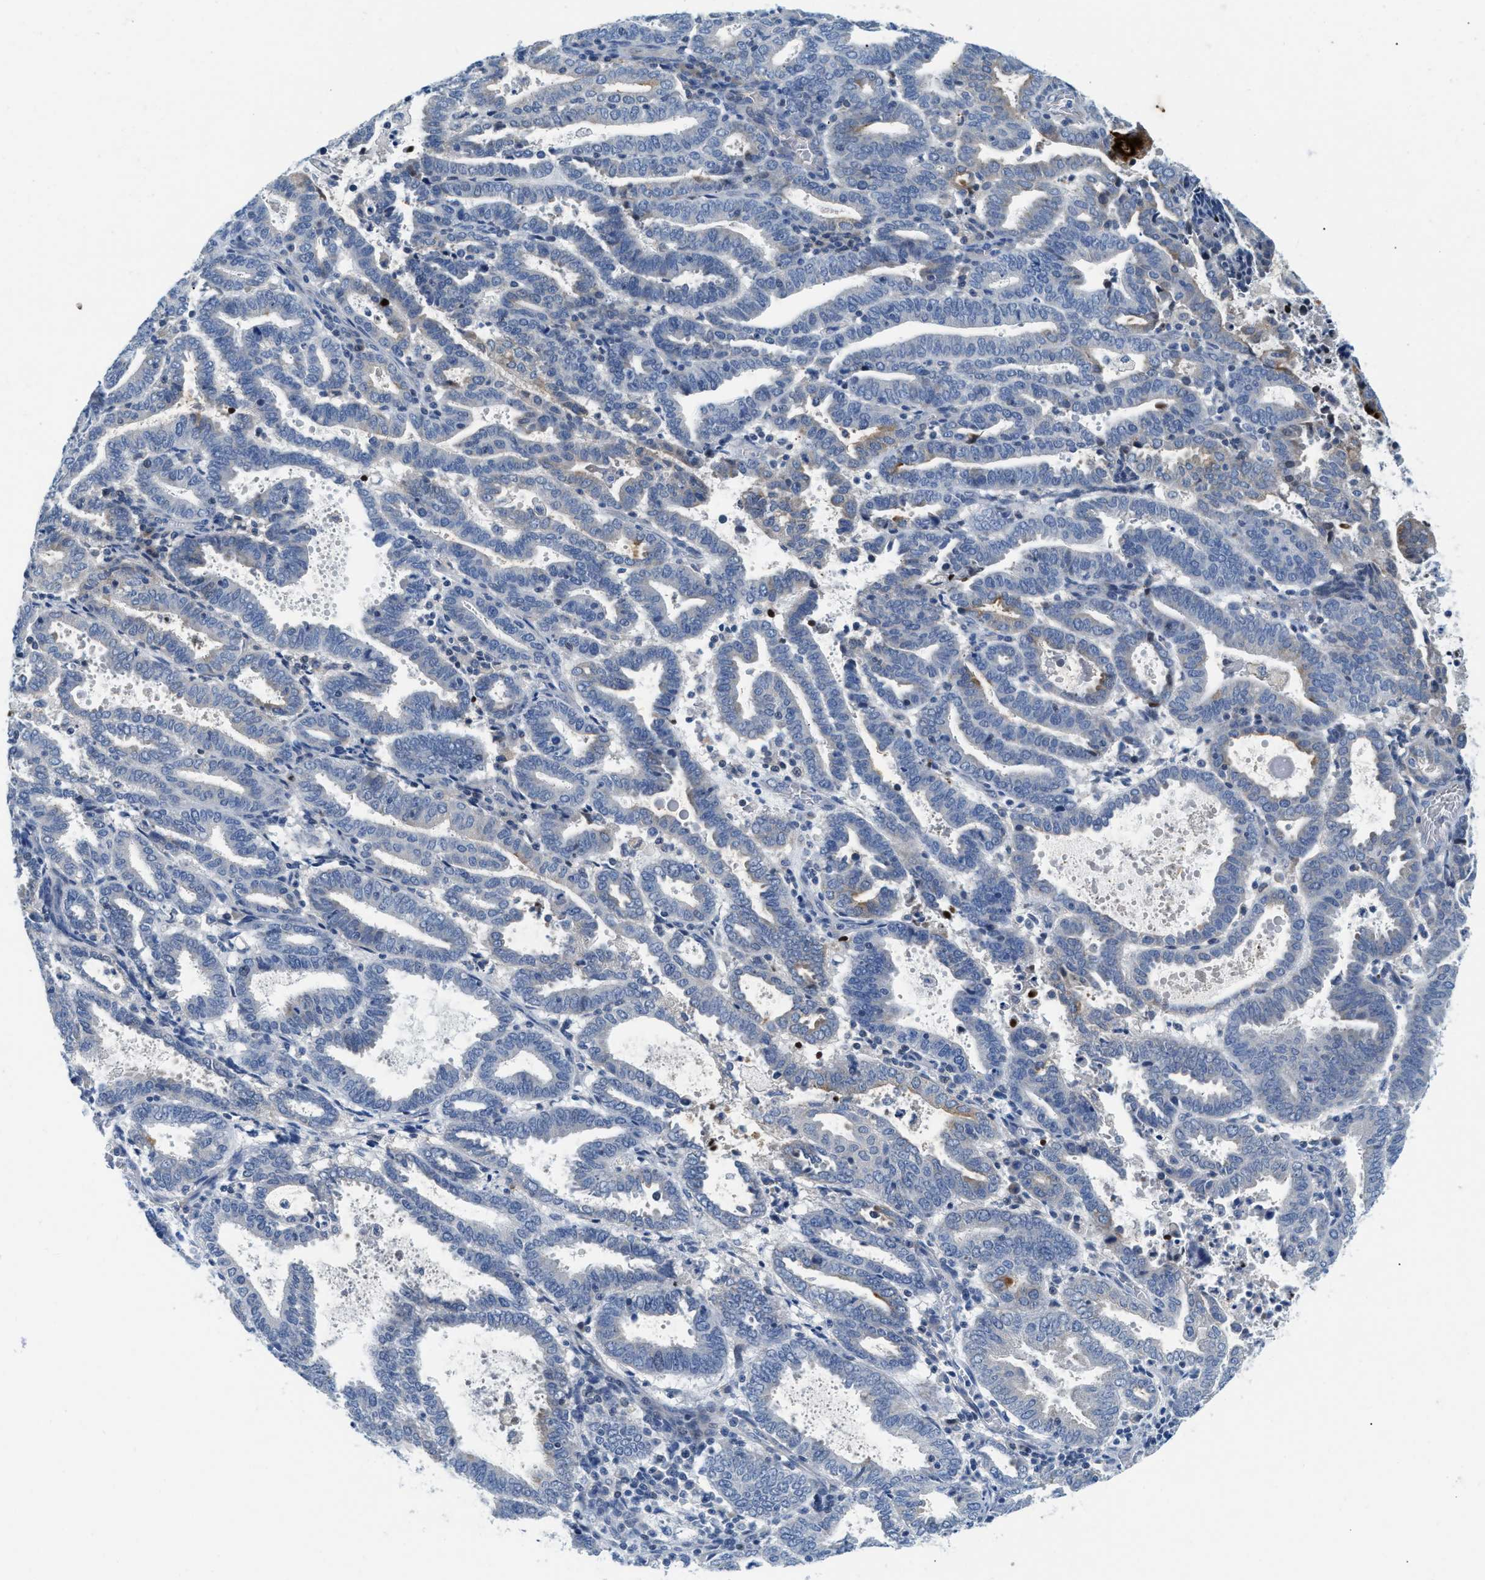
{"staining": {"intensity": "weak", "quantity": "<25%", "location": "cytoplasmic/membranous"}, "tissue": "endometrial cancer", "cell_type": "Tumor cells", "image_type": "cancer", "snomed": [{"axis": "morphology", "description": "Adenocarcinoma, NOS"}, {"axis": "topography", "description": "Uterus"}], "caption": "Image shows no protein expression in tumor cells of endometrial adenocarcinoma tissue.", "gene": "CFB", "patient": {"sex": "female", "age": 83}}